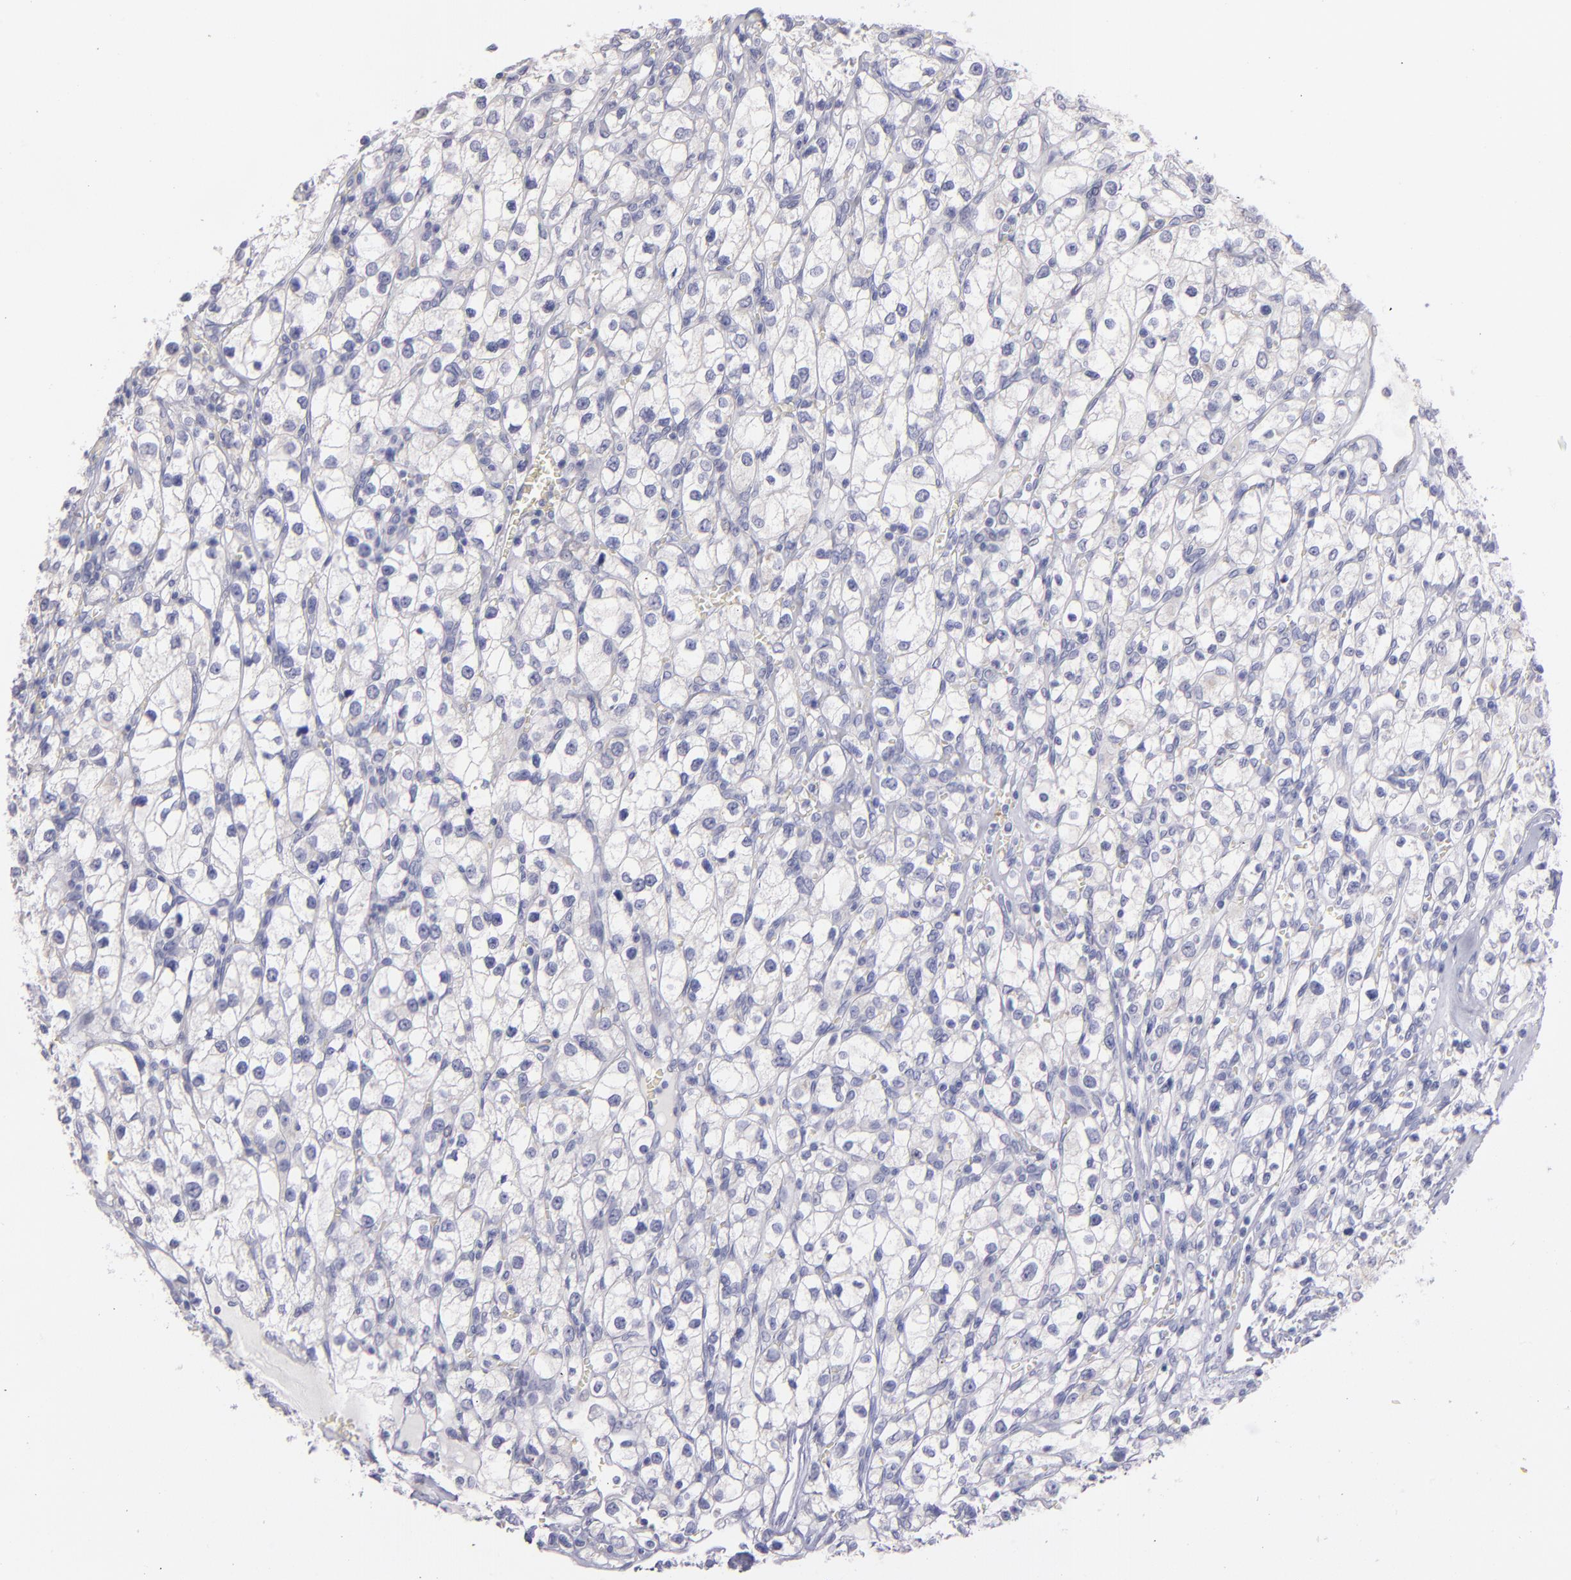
{"staining": {"intensity": "negative", "quantity": "none", "location": "none"}, "tissue": "renal cancer", "cell_type": "Tumor cells", "image_type": "cancer", "snomed": [{"axis": "morphology", "description": "Adenocarcinoma, NOS"}, {"axis": "topography", "description": "Kidney"}], "caption": "Tumor cells show no significant staining in renal adenocarcinoma.", "gene": "SNAP25", "patient": {"sex": "female", "age": 62}}